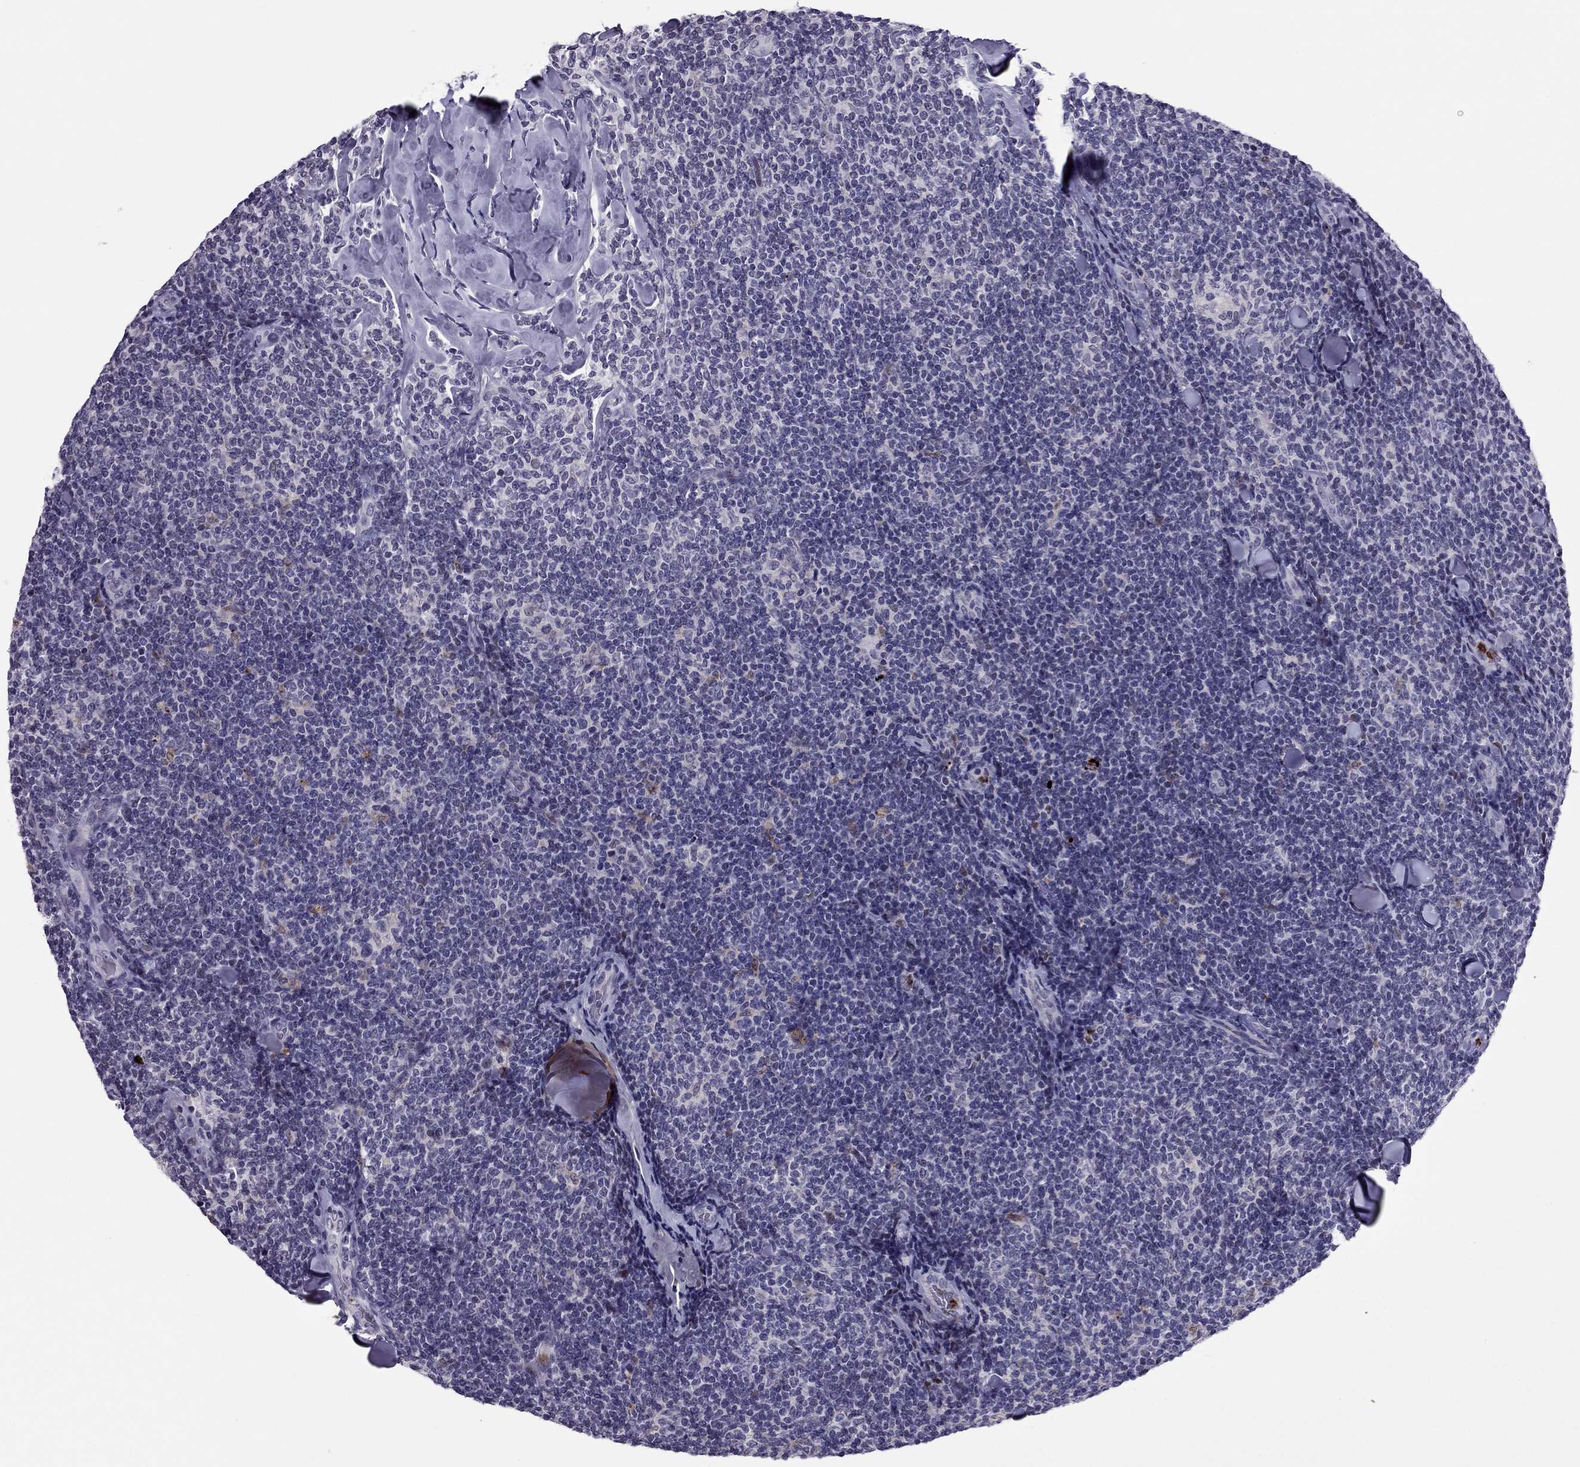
{"staining": {"intensity": "negative", "quantity": "none", "location": "none"}, "tissue": "lymphoma", "cell_type": "Tumor cells", "image_type": "cancer", "snomed": [{"axis": "morphology", "description": "Malignant lymphoma, non-Hodgkin's type, Low grade"}, {"axis": "topography", "description": "Lymph node"}], "caption": "This image is of lymphoma stained with immunohistochemistry (IHC) to label a protein in brown with the nuclei are counter-stained blue. There is no staining in tumor cells.", "gene": "CCL27", "patient": {"sex": "female", "age": 56}}